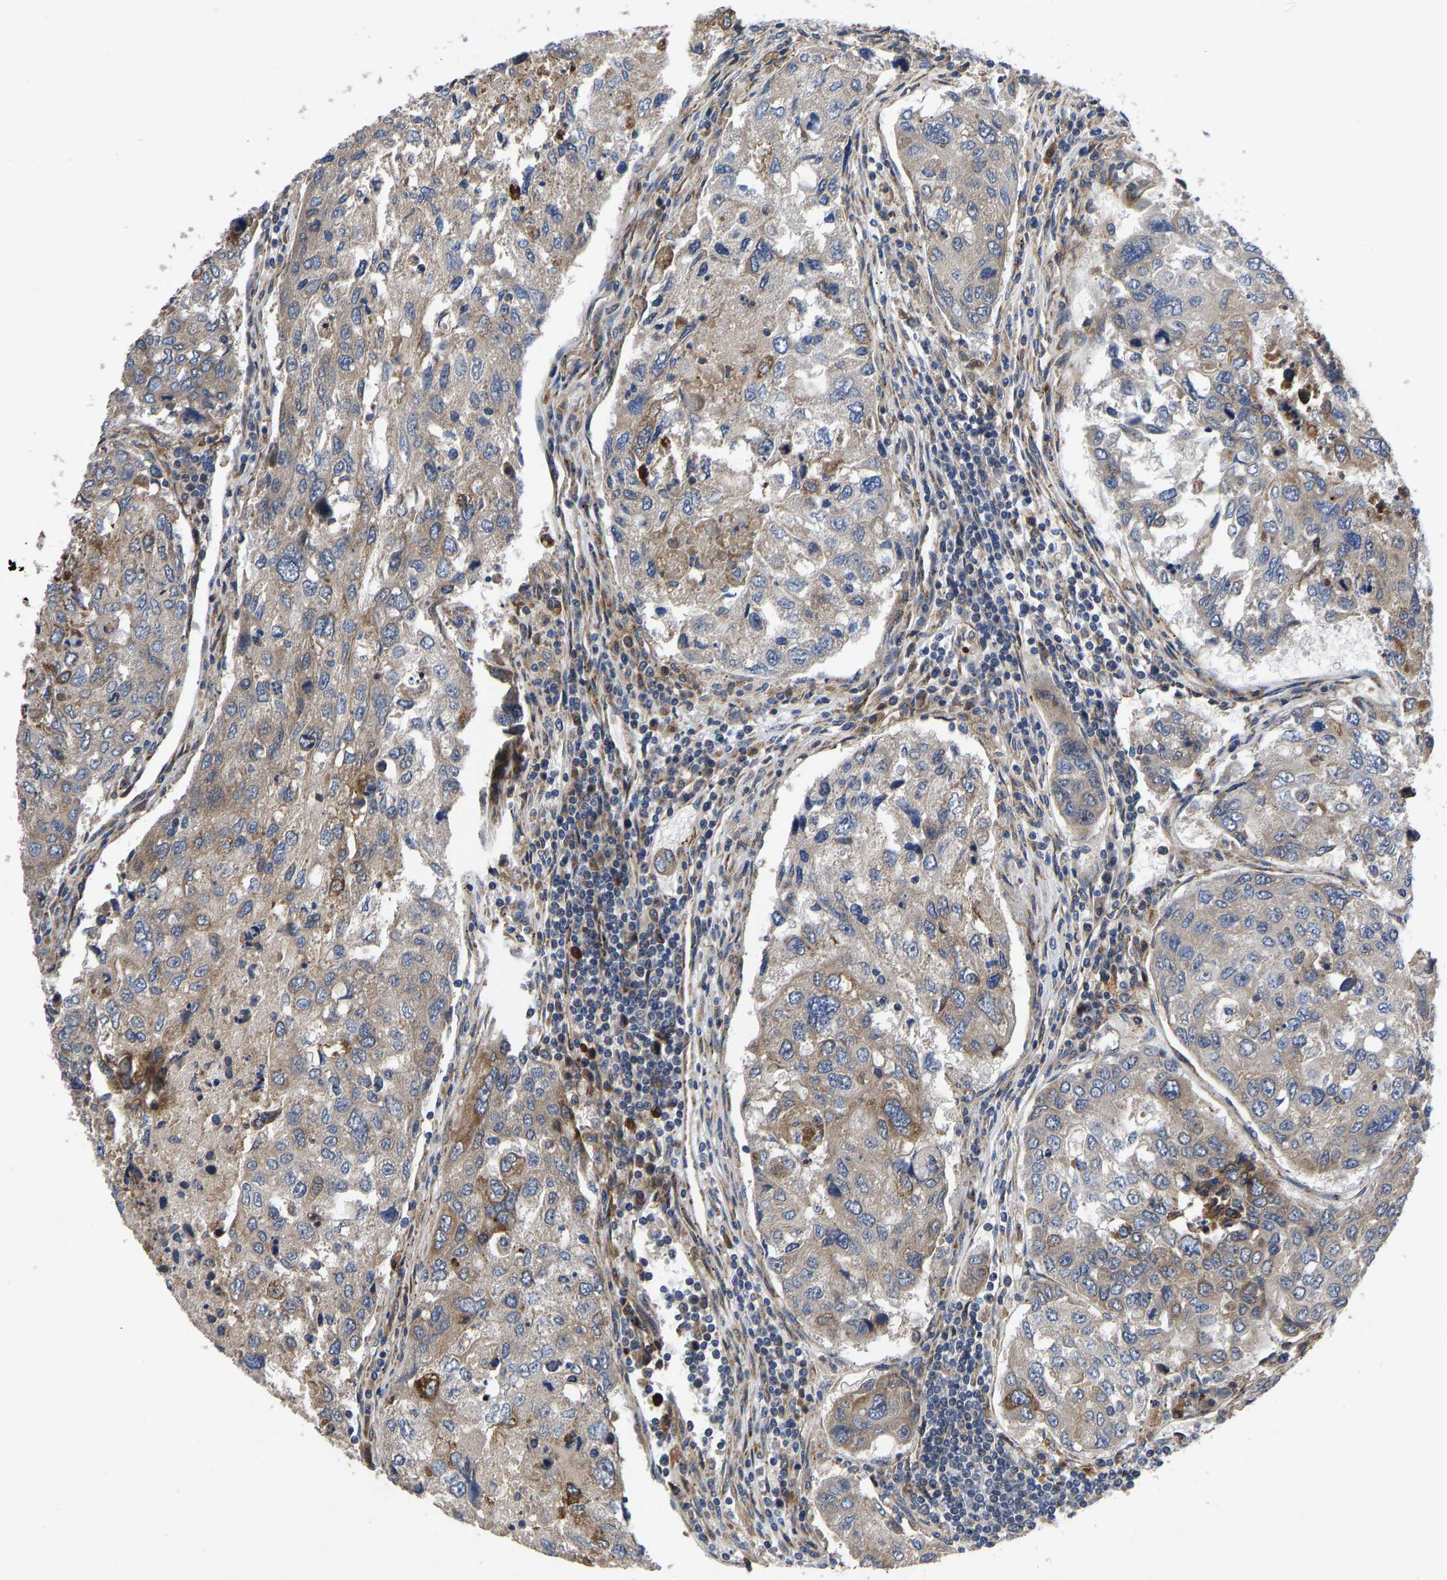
{"staining": {"intensity": "weak", "quantity": "25%-75%", "location": "cytoplasmic/membranous"}, "tissue": "urothelial cancer", "cell_type": "Tumor cells", "image_type": "cancer", "snomed": [{"axis": "morphology", "description": "Urothelial carcinoma, High grade"}, {"axis": "topography", "description": "Lymph node"}, {"axis": "topography", "description": "Urinary bladder"}], "caption": "Urothelial carcinoma (high-grade) tissue demonstrates weak cytoplasmic/membranous staining in approximately 25%-75% of tumor cells, visualized by immunohistochemistry.", "gene": "TMEM38B", "patient": {"sex": "male", "age": 51}}